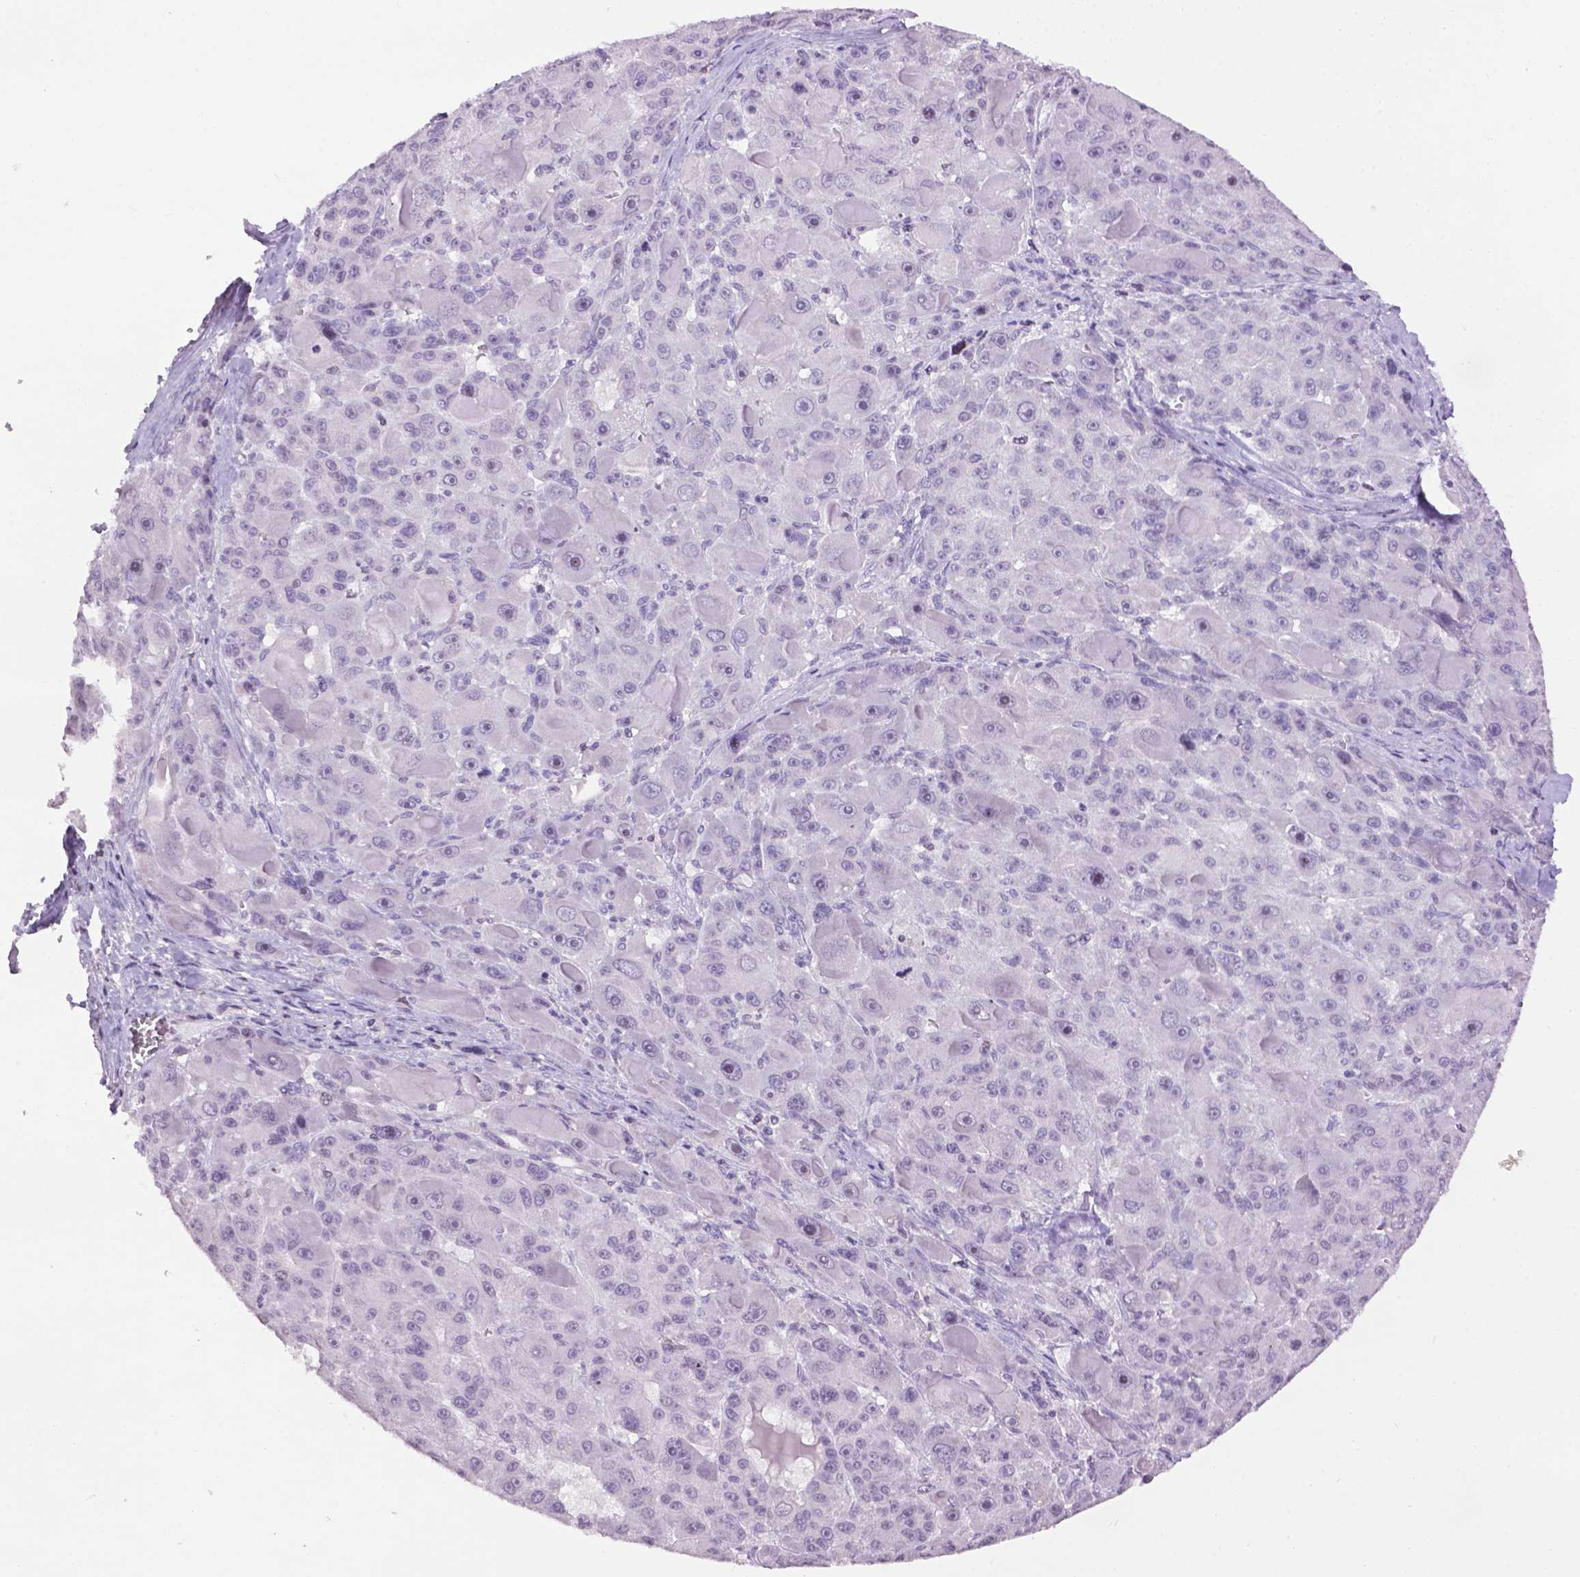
{"staining": {"intensity": "negative", "quantity": "none", "location": "none"}, "tissue": "liver cancer", "cell_type": "Tumor cells", "image_type": "cancer", "snomed": [{"axis": "morphology", "description": "Carcinoma, Hepatocellular, NOS"}, {"axis": "topography", "description": "Liver"}], "caption": "An IHC image of liver cancer (hepatocellular carcinoma) is shown. There is no staining in tumor cells of liver cancer (hepatocellular carcinoma).", "gene": "TH", "patient": {"sex": "male", "age": 76}}